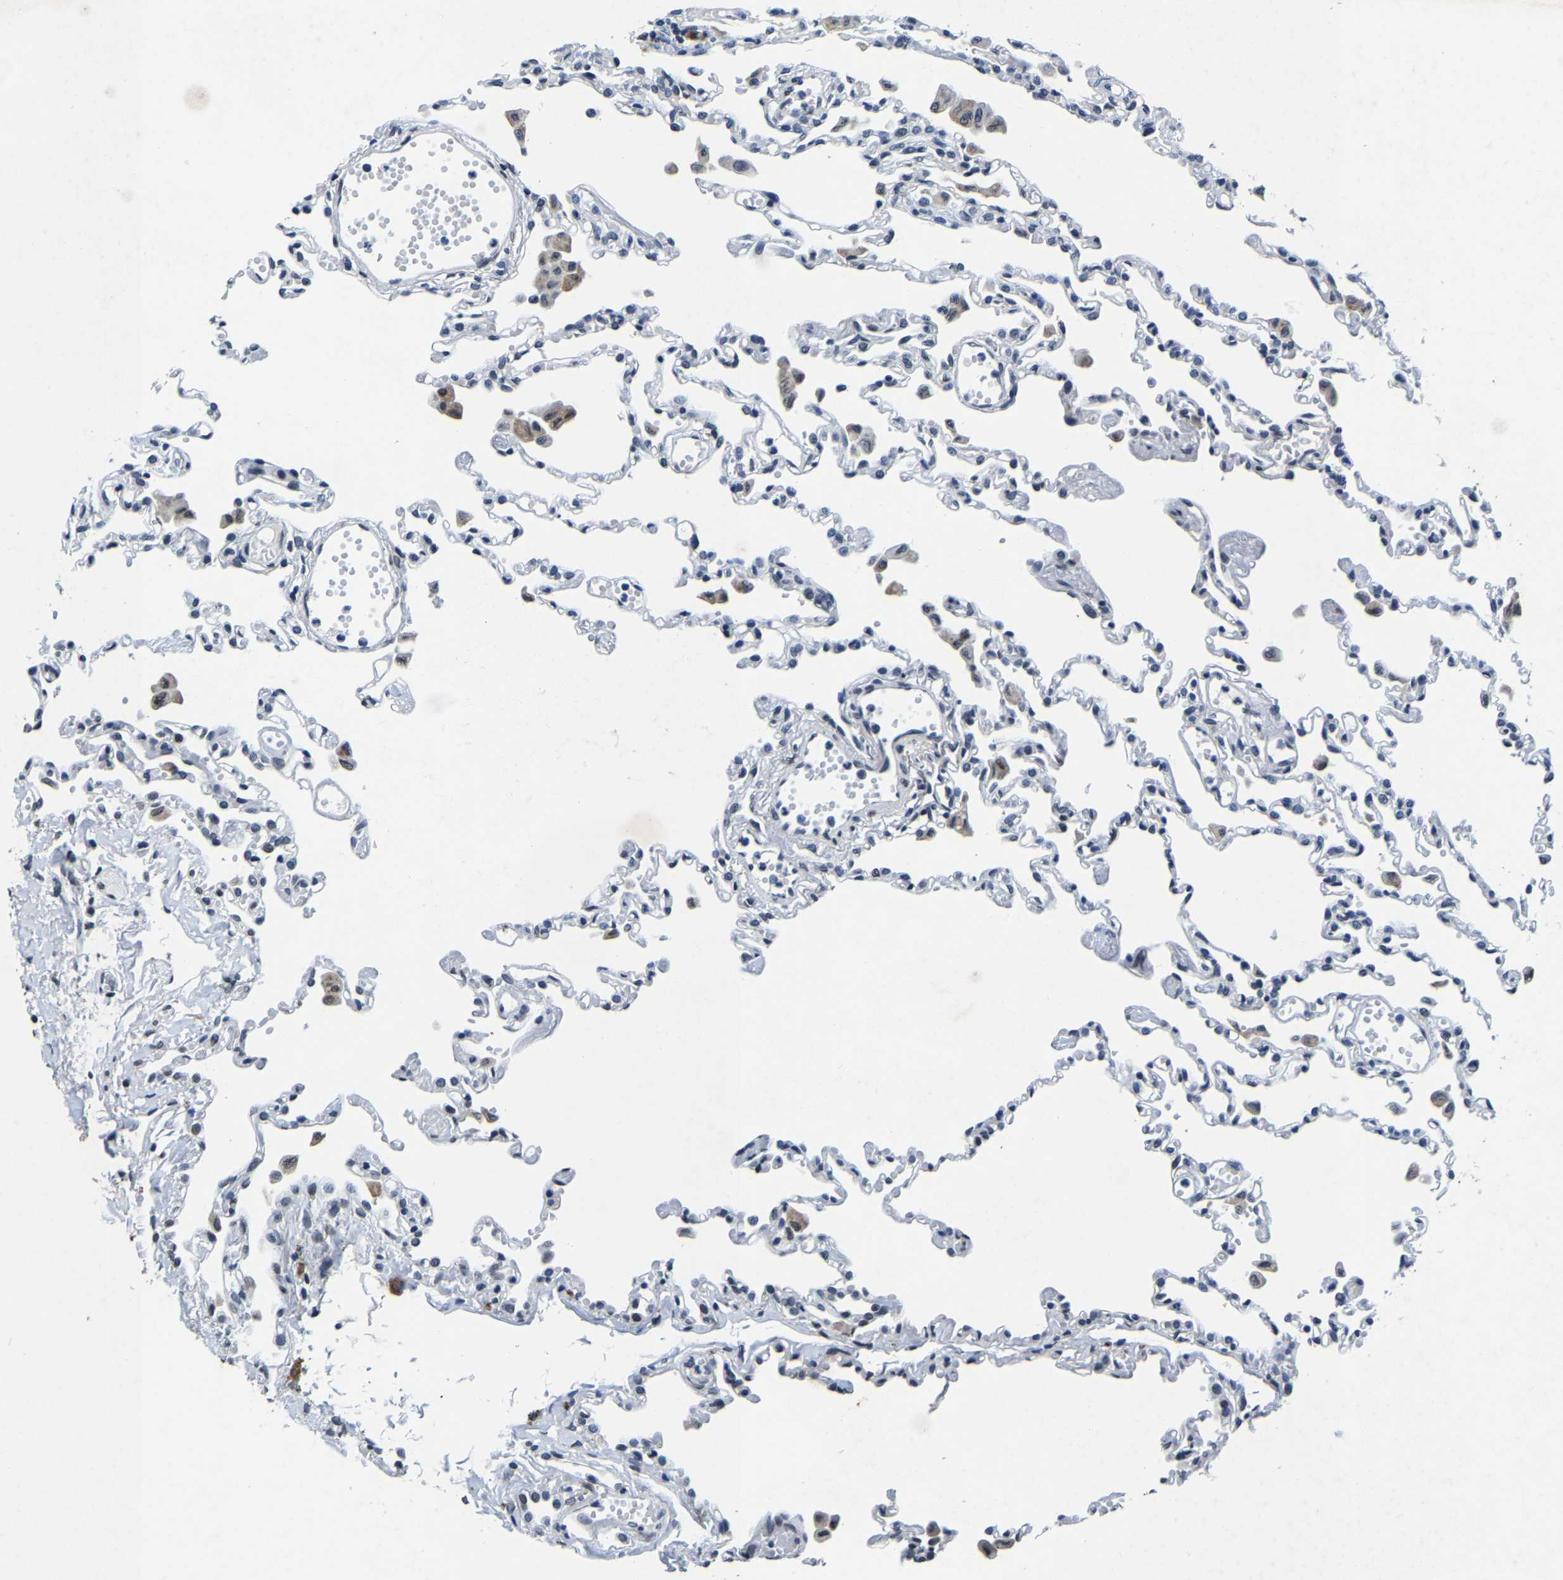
{"staining": {"intensity": "negative", "quantity": "none", "location": "none"}, "tissue": "lung", "cell_type": "Alveolar cells", "image_type": "normal", "snomed": [{"axis": "morphology", "description": "Normal tissue, NOS"}, {"axis": "topography", "description": "Bronchus"}, {"axis": "topography", "description": "Lung"}], "caption": "A micrograph of lung stained for a protein demonstrates no brown staining in alveolar cells. The staining is performed using DAB brown chromogen with nuclei counter-stained in using hematoxylin.", "gene": "UBN2", "patient": {"sex": "female", "age": 49}}